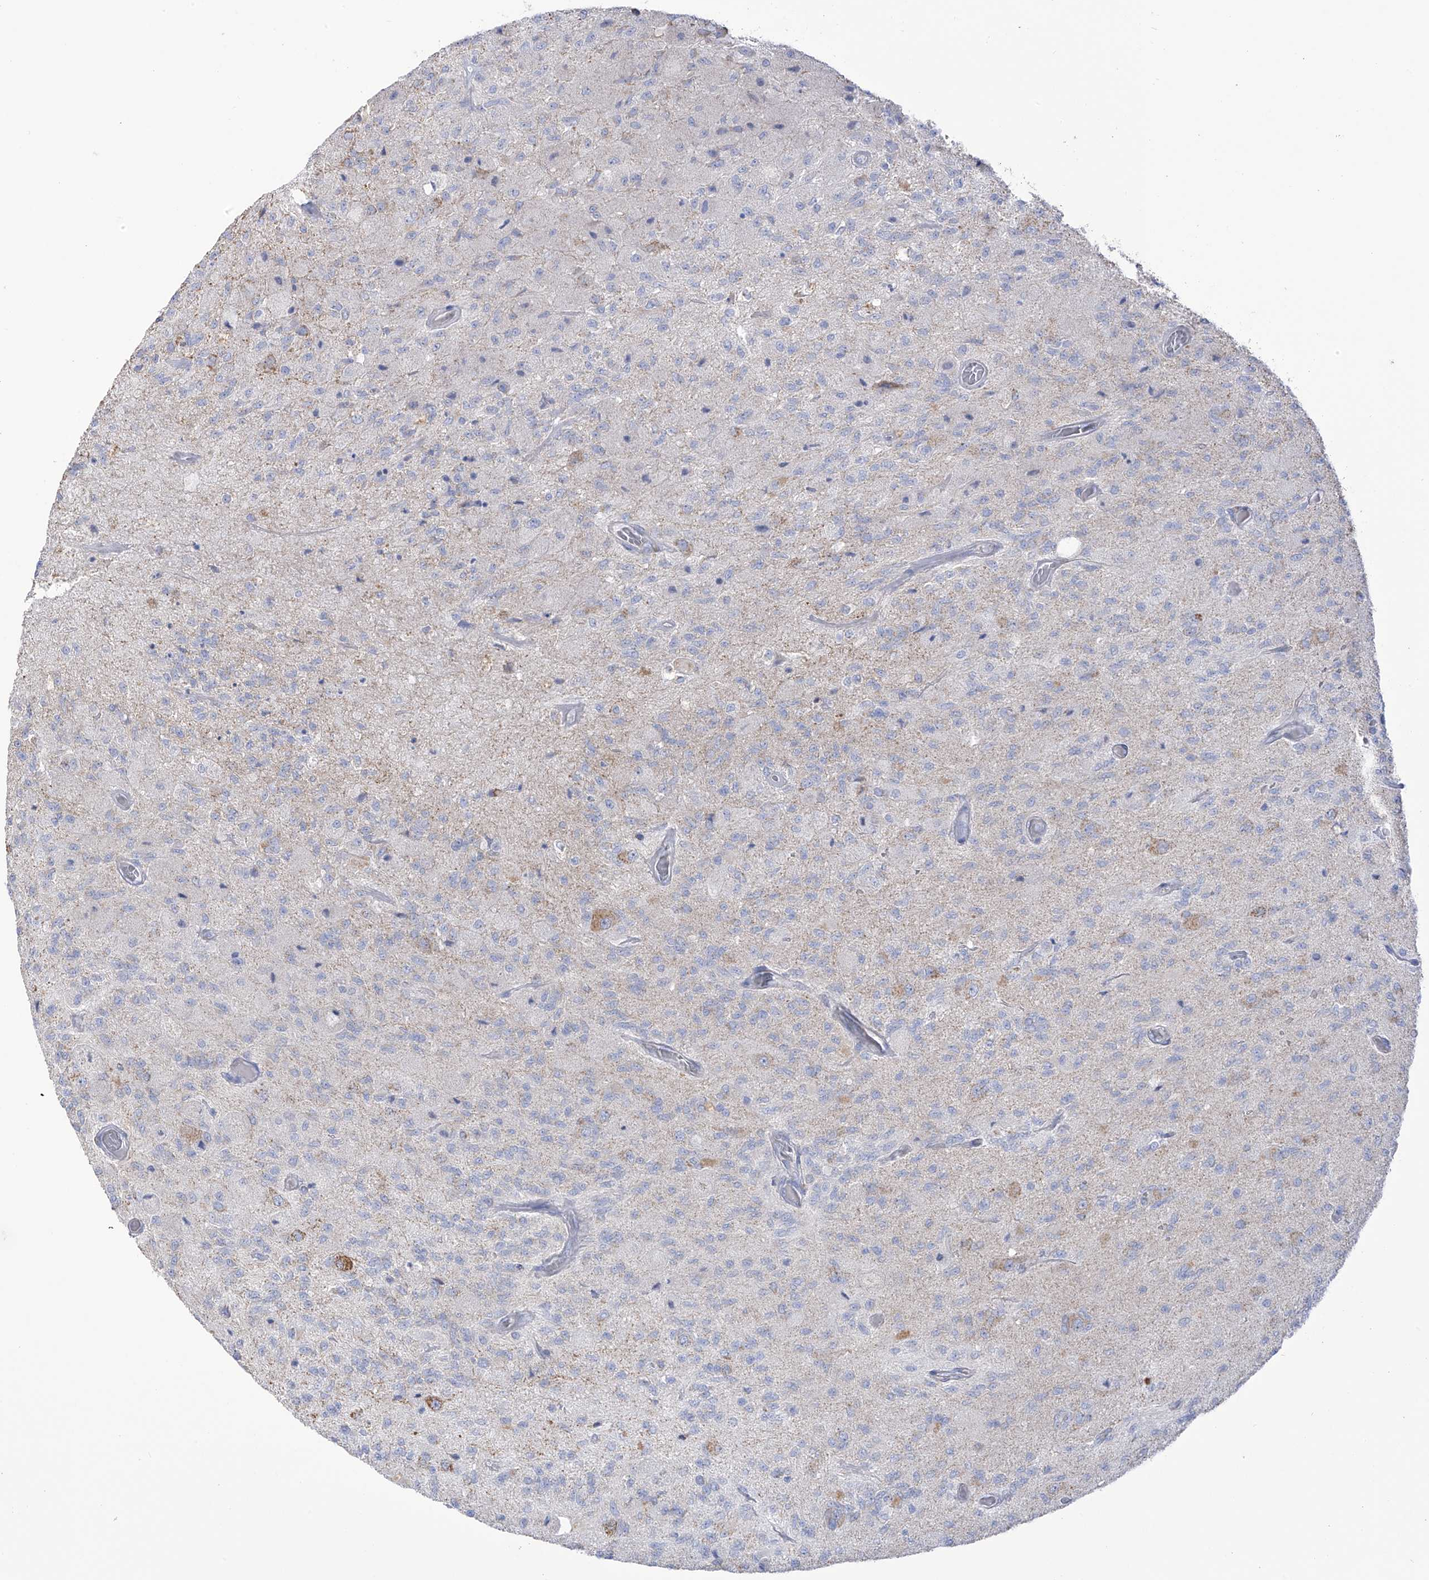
{"staining": {"intensity": "negative", "quantity": "none", "location": "none"}, "tissue": "glioma", "cell_type": "Tumor cells", "image_type": "cancer", "snomed": [{"axis": "morphology", "description": "Normal tissue, NOS"}, {"axis": "morphology", "description": "Glioma, malignant, High grade"}, {"axis": "topography", "description": "Cerebral cortex"}], "caption": "Immunohistochemical staining of human glioma reveals no significant staining in tumor cells.", "gene": "RCHY1", "patient": {"sex": "male", "age": 77}}